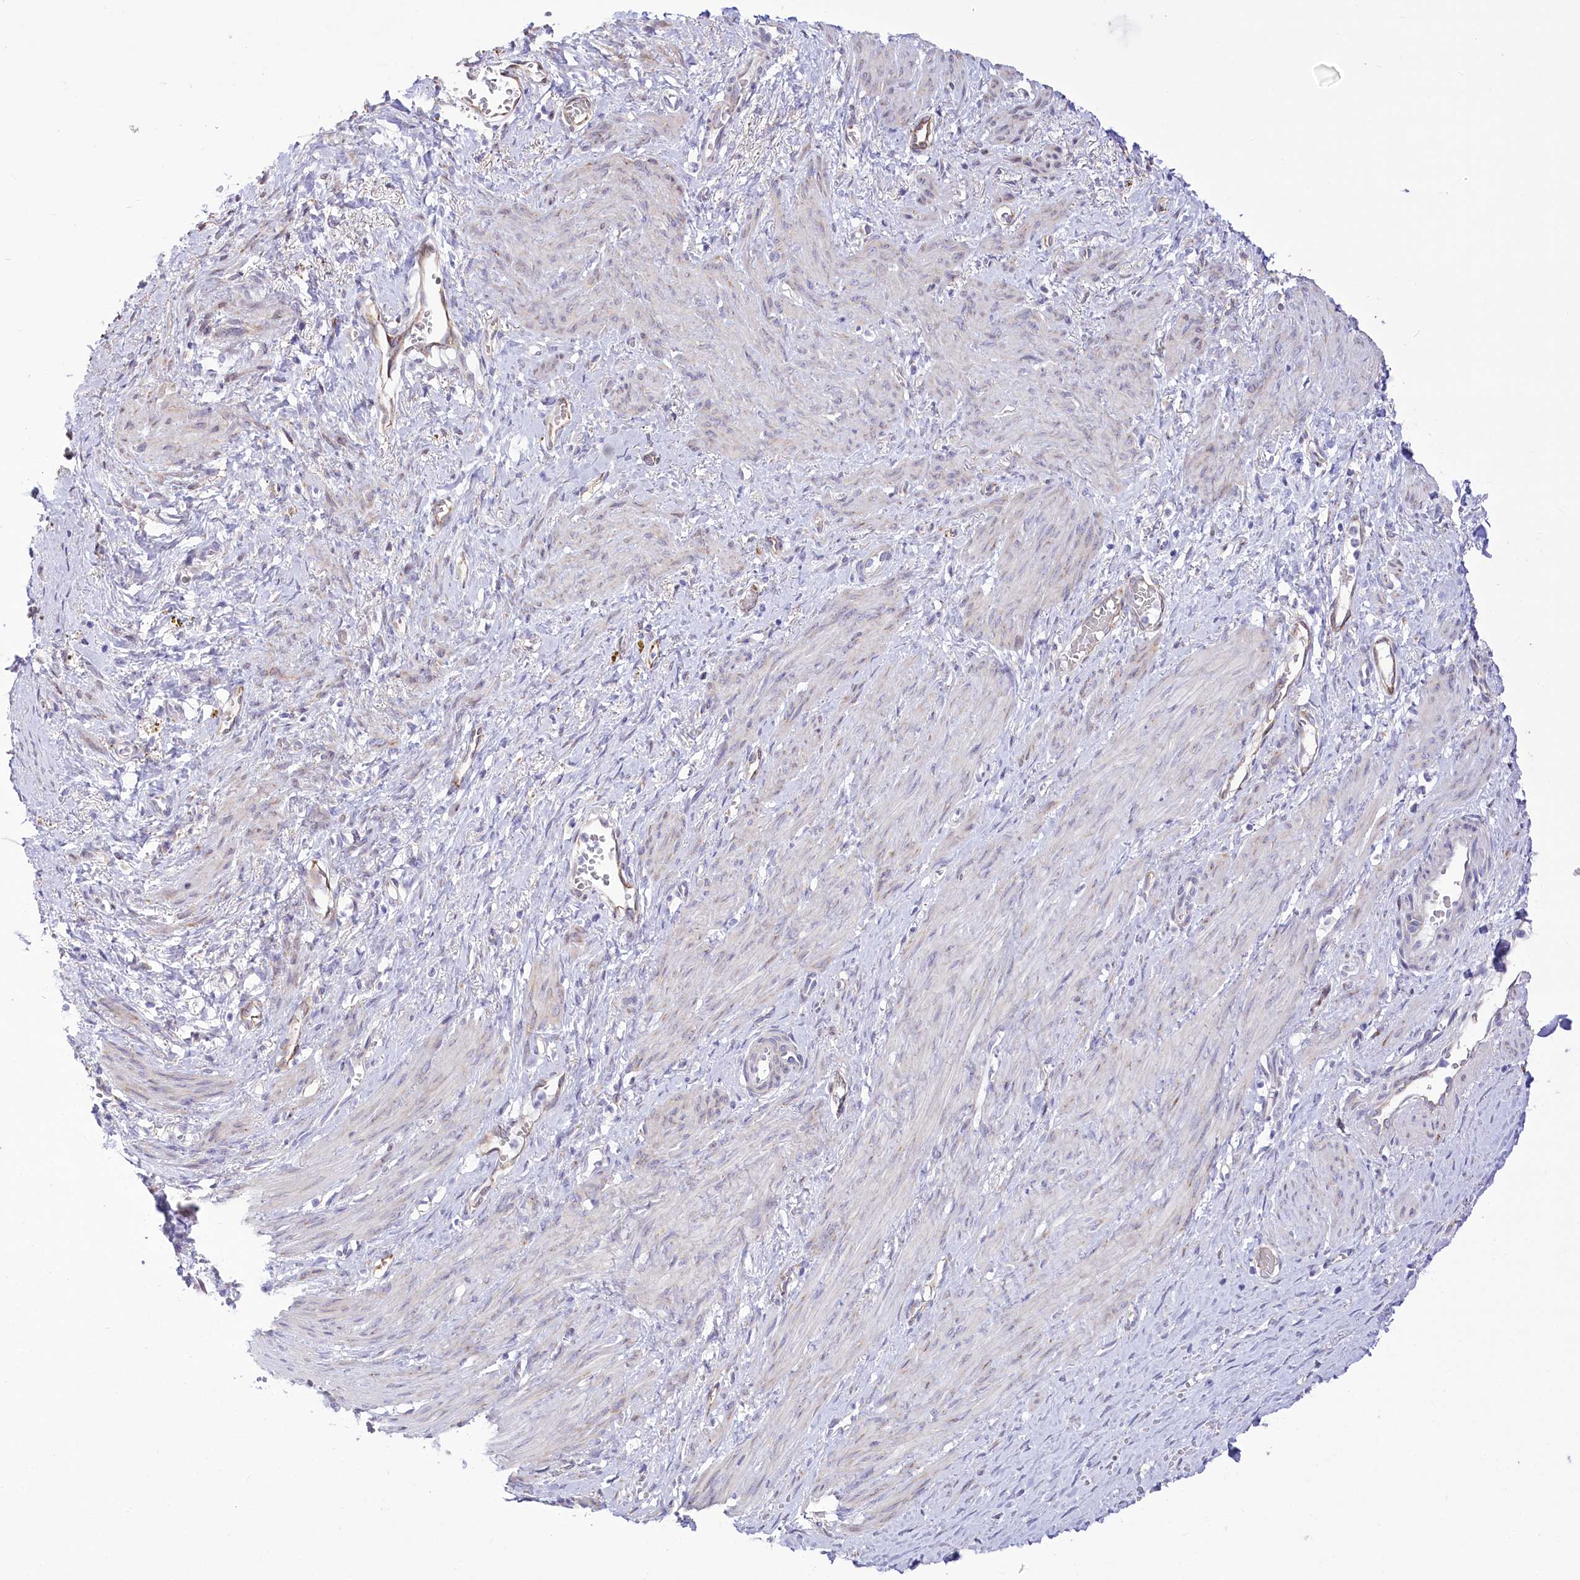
{"staining": {"intensity": "weak", "quantity": "<25%", "location": "nuclear"}, "tissue": "smooth muscle", "cell_type": "Smooth muscle cells", "image_type": "normal", "snomed": [{"axis": "morphology", "description": "Normal tissue, NOS"}, {"axis": "topography", "description": "Endometrium"}], "caption": "Immunohistochemistry (IHC) photomicrograph of unremarkable human smooth muscle stained for a protein (brown), which shows no staining in smooth muscle cells. (Brightfield microscopy of DAB (3,3'-diaminobenzidine) immunohistochemistry at high magnification).", "gene": "STT3B", "patient": {"sex": "female", "age": 33}}